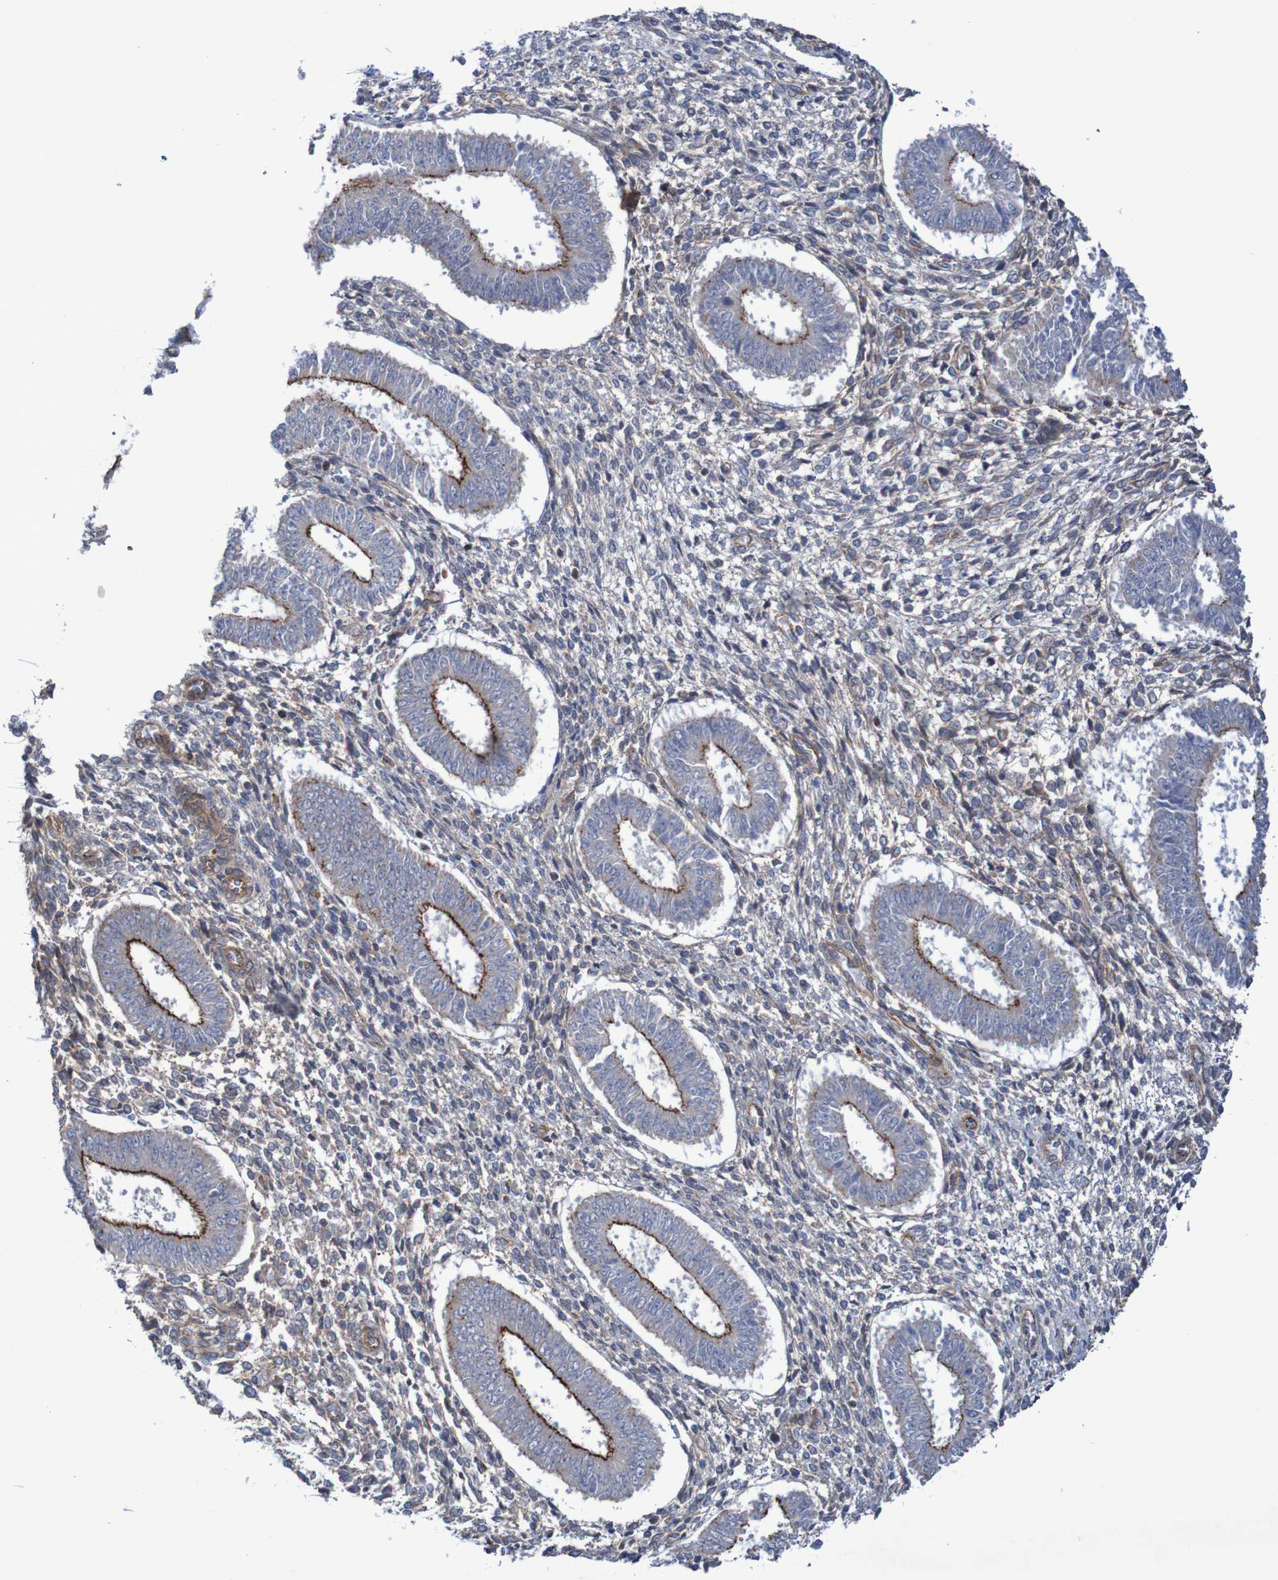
{"staining": {"intensity": "weak", "quantity": "25%-75%", "location": "cytoplasmic/membranous"}, "tissue": "endometrium", "cell_type": "Cells in endometrial stroma", "image_type": "normal", "snomed": [{"axis": "morphology", "description": "Normal tissue, NOS"}, {"axis": "topography", "description": "Endometrium"}], "caption": "A brown stain labels weak cytoplasmic/membranous expression of a protein in cells in endometrial stroma of benign human endometrium.", "gene": "NECTIN2", "patient": {"sex": "female", "age": 35}}